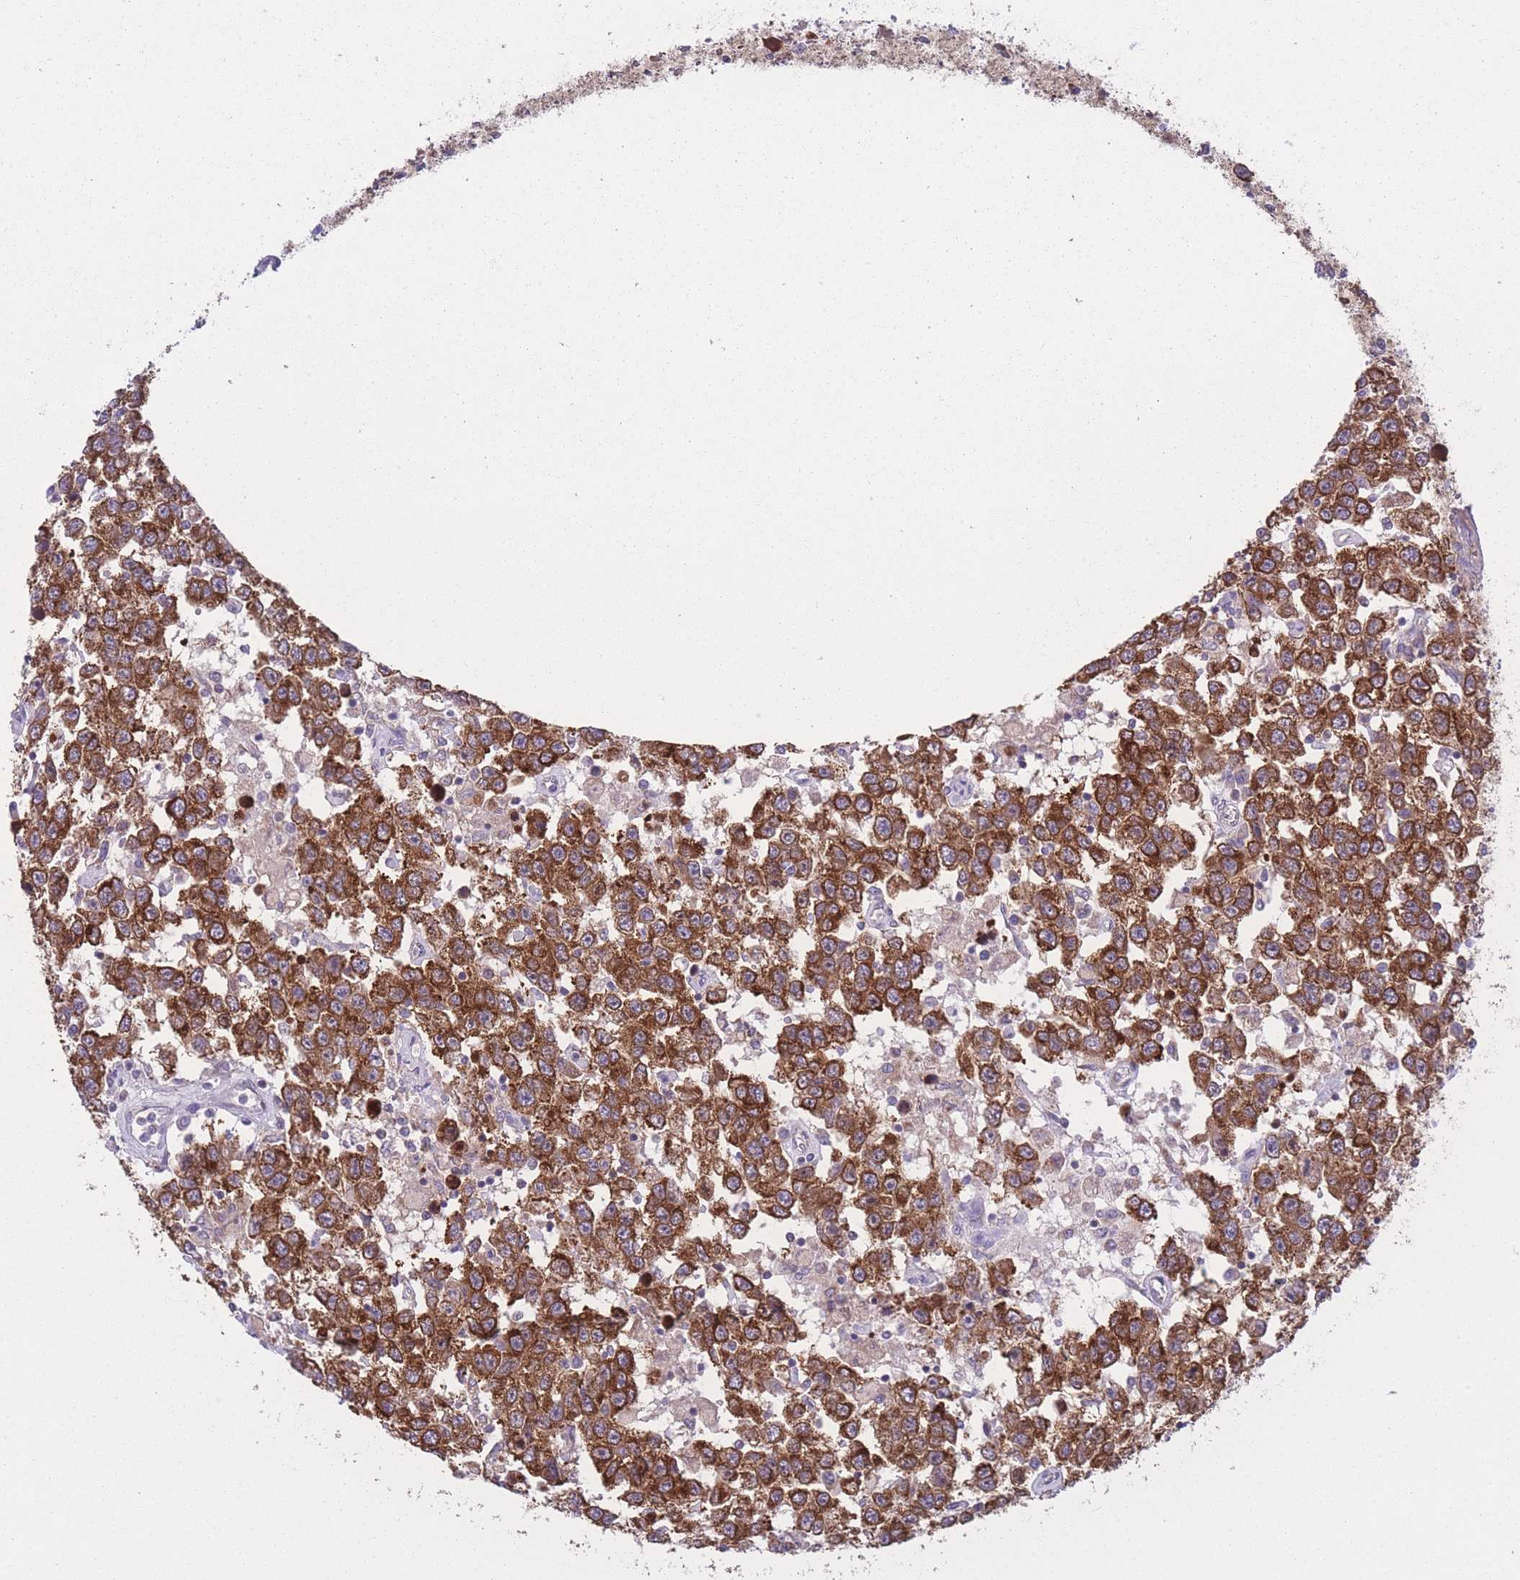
{"staining": {"intensity": "strong", "quantity": ">75%", "location": "cytoplasmic/membranous"}, "tissue": "testis cancer", "cell_type": "Tumor cells", "image_type": "cancer", "snomed": [{"axis": "morphology", "description": "Seminoma, NOS"}, {"axis": "topography", "description": "Testis"}], "caption": "Protein expression analysis of testis seminoma displays strong cytoplasmic/membranous positivity in about >75% of tumor cells.", "gene": "CCT6B", "patient": {"sex": "male", "age": 41}}